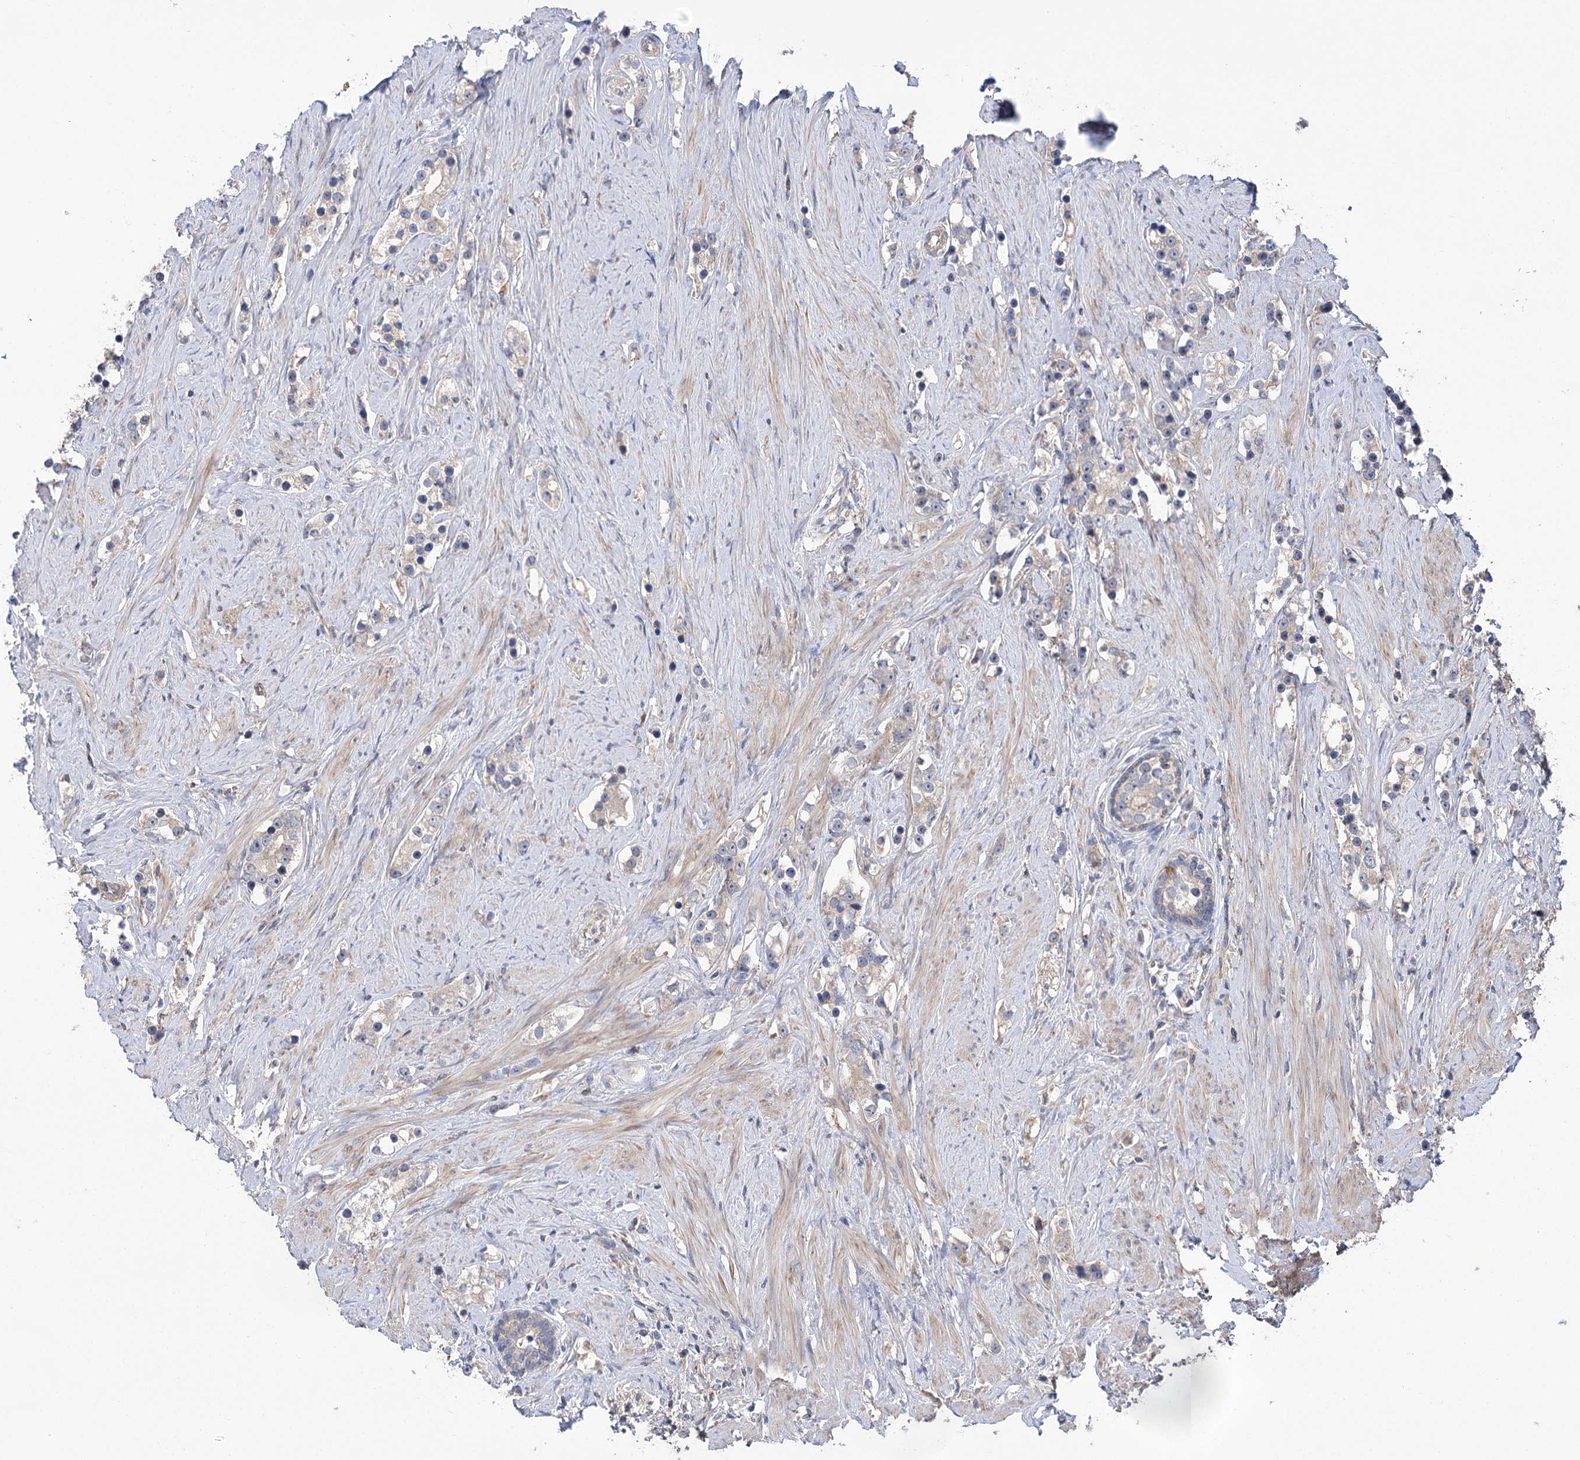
{"staining": {"intensity": "weak", "quantity": "25%-75%", "location": "cytoplasmic/membranous"}, "tissue": "prostate cancer", "cell_type": "Tumor cells", "image_type": "cancer", "snomed": [{"axis": "morphology", "description": "Adenocarcinoma, High grade"}, {"axis": "topography", "description": "Prostate"}], "caption": "Protein staining of prostate cancer (adenocarcinoma (high-grade)) tissue reveals weak cytoplasmic/membranous positivity in approximately 25%-75% of tumor cells. Immunohistochemistry (ihc) stains the protein in brown and the nuclei are stained blue.", "gene": "VPS37B", "patient": {"sex": "male", "age": 63}}